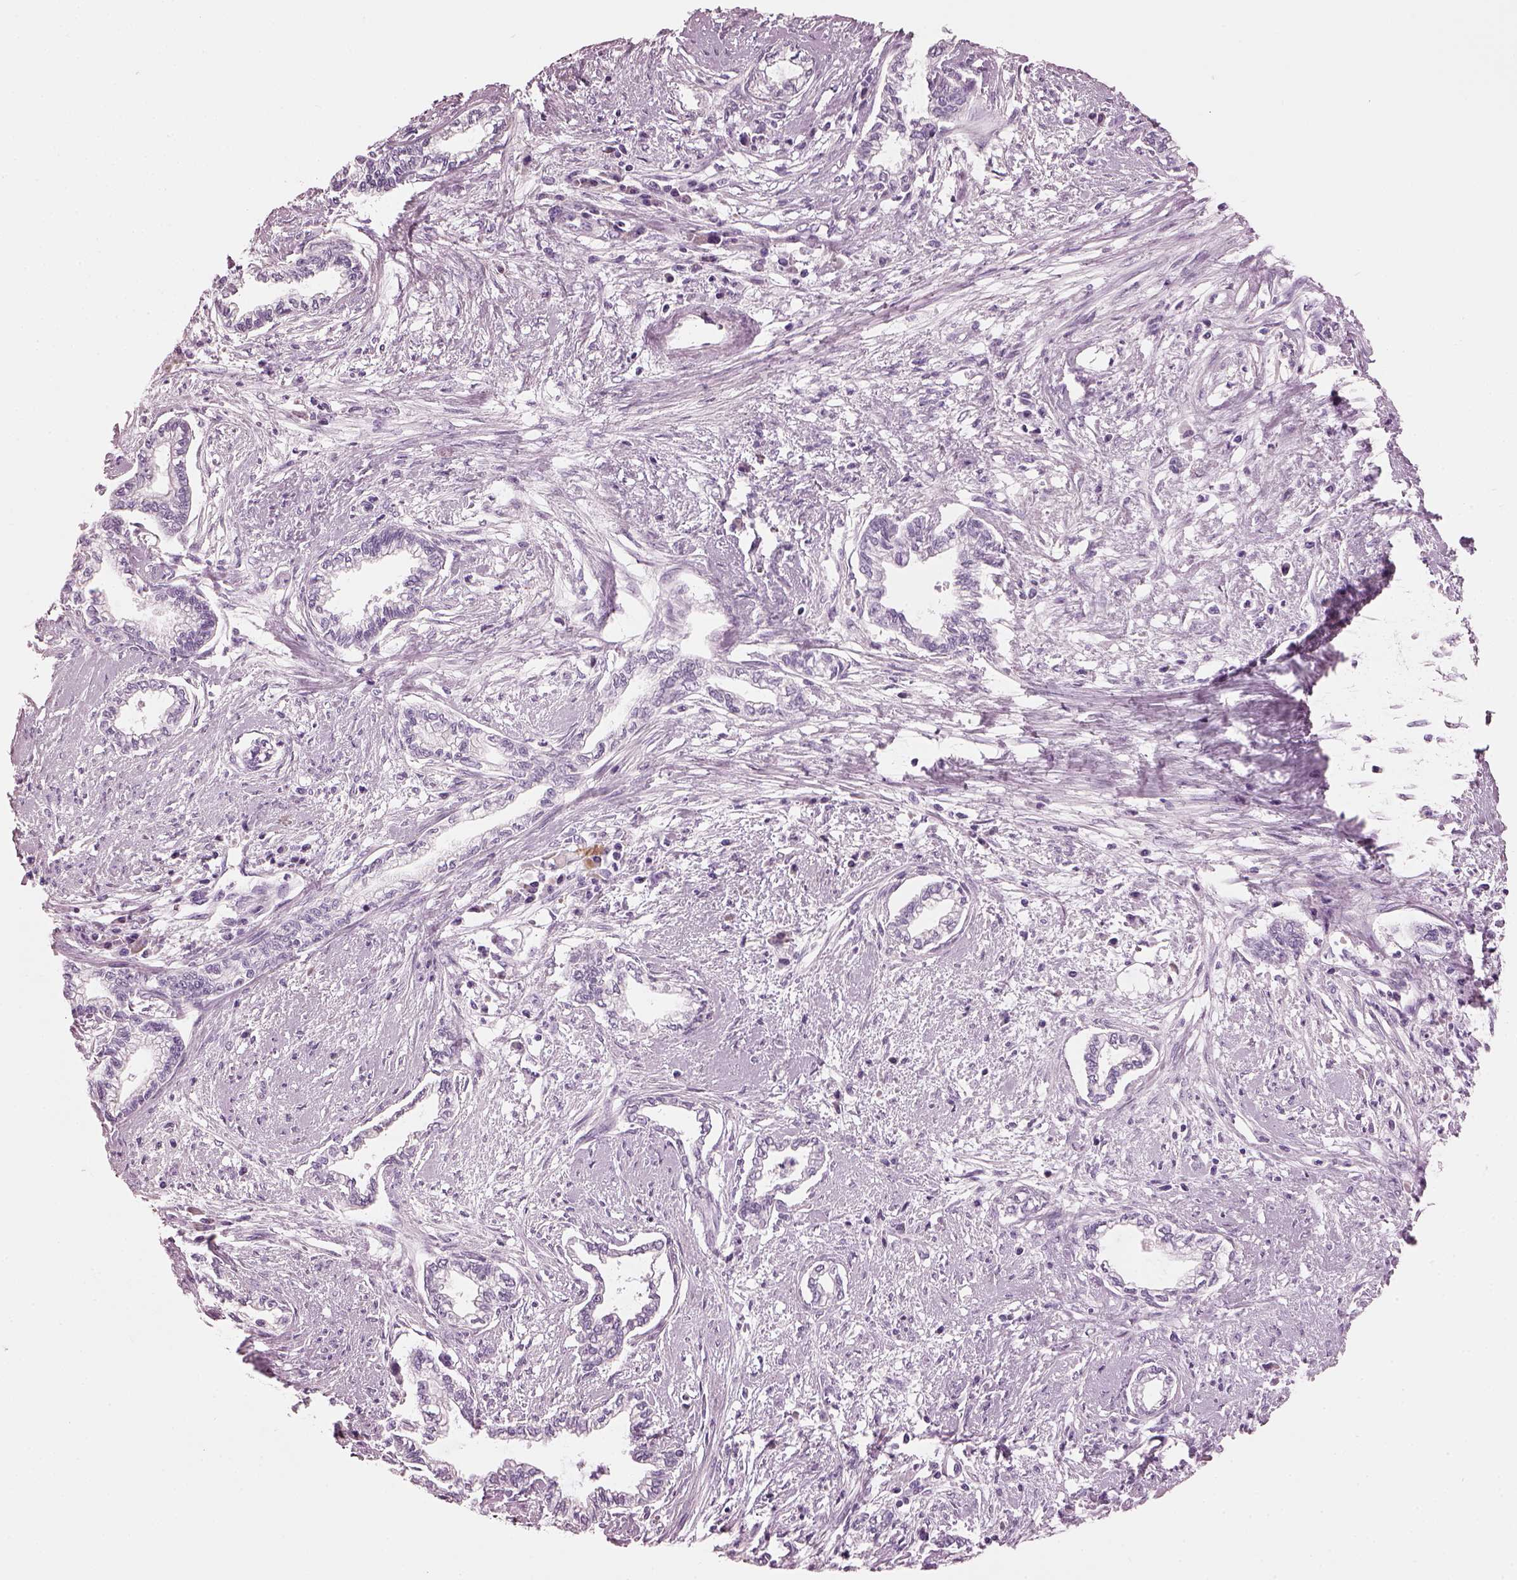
{"staining": {"intensity": "negative", "quantity": "none", "location": "none"}, "tissue": "cervical cancer", "cell_type": "Tumor cells", "image_type": "cancer", "snomed": [{"axis": "morphology", "description": "Adenocarcinoma, NOS"}, {"axis": "topography", "description": "Cervix"}], "caption": "An immunohistochemistry micrograph of cervical cancer (adenocarcinoma) is shown. There is no staining in tumor cells of cervical cancer (adenocarcinoma).", "gene": "HYDIN", "patient": {"sex": "female", "age": 62}}